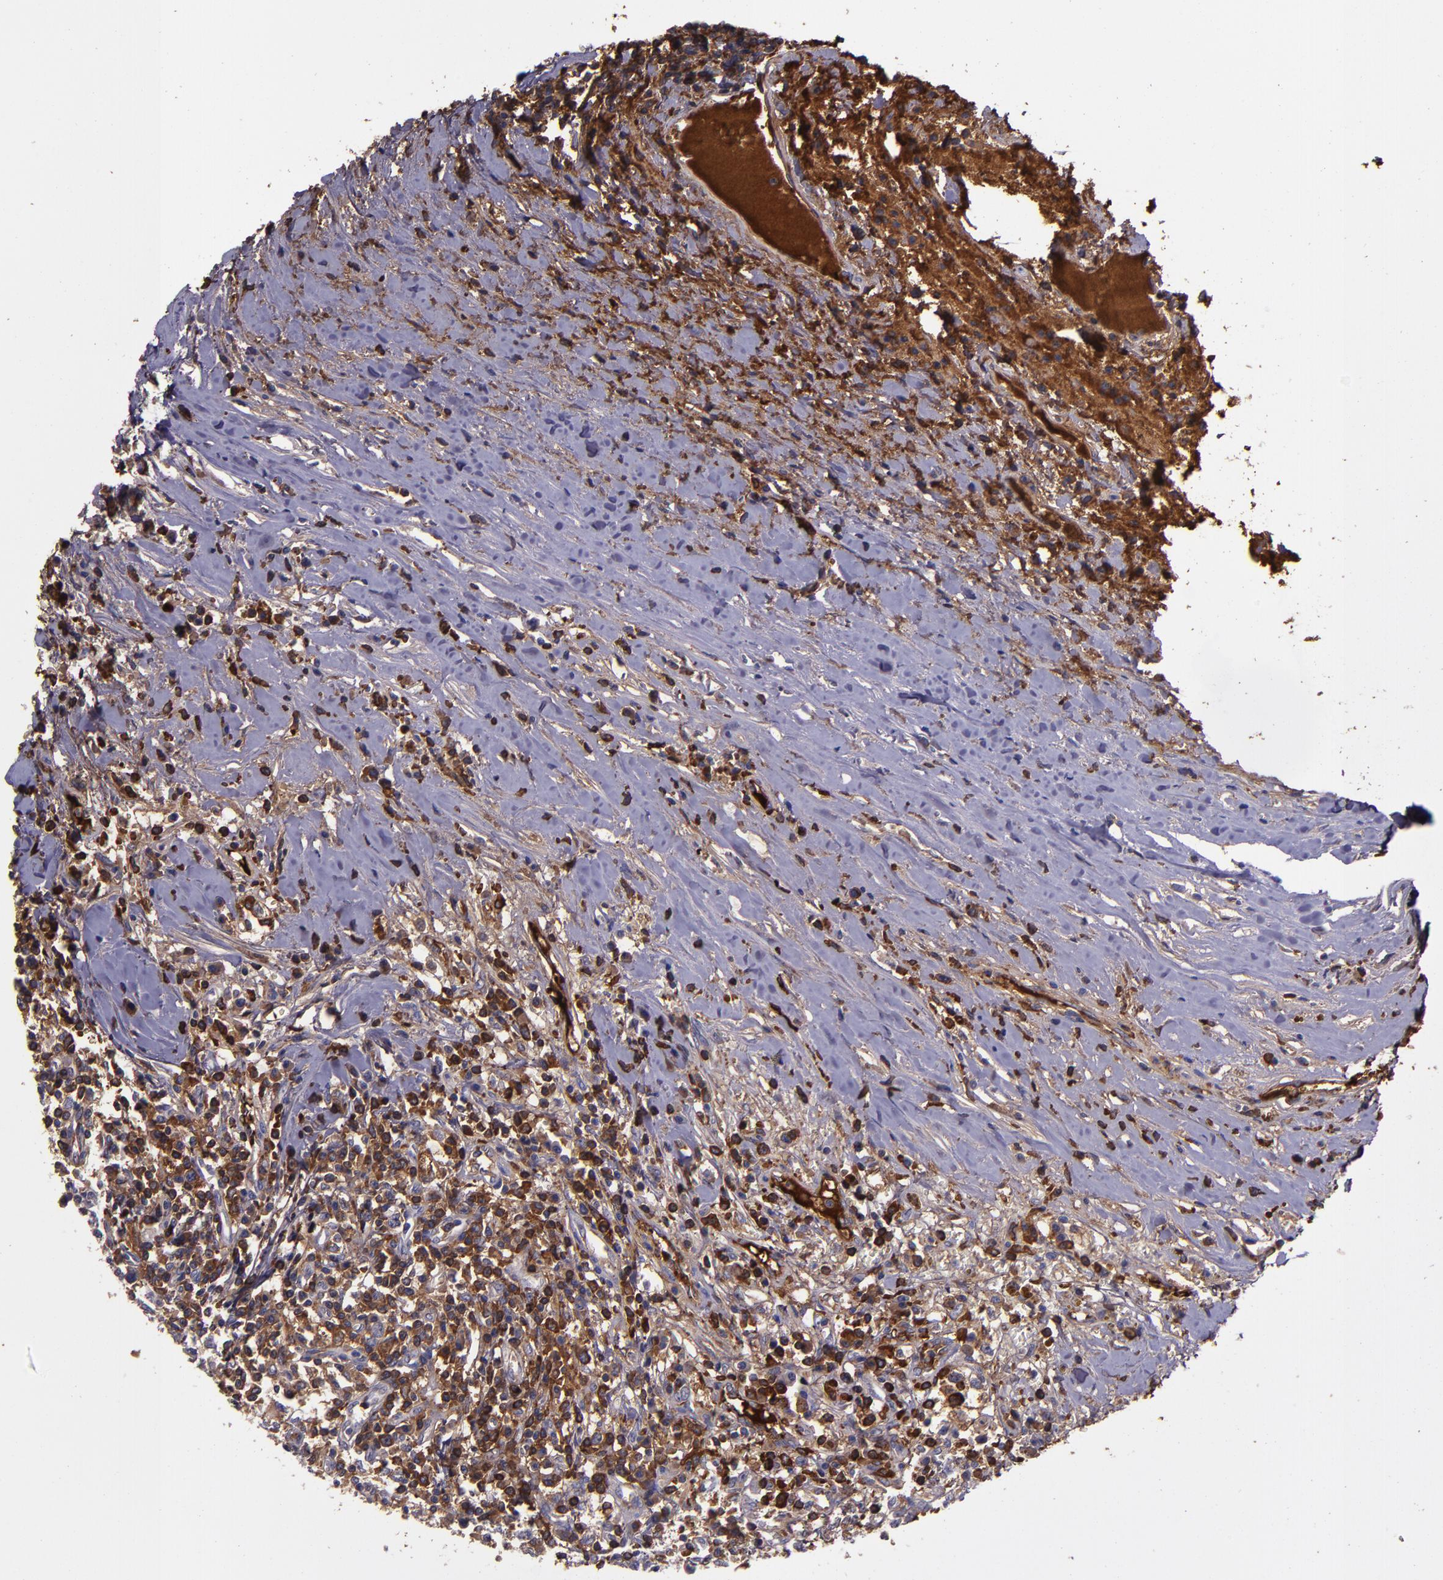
{"staining": {"intensity": "moderate", "quantity": "25%-75%", "location": "cytoplasmic/membranous"}, "tissue": "renal cancer", "cell_type": "Tumor cells", "image_type": "cancer", "snomed": [{"axis": "morphology", "description": "Adenocarcinoma, NOS"}, {"axis": "topography", "description": "Kidney"}], "caption": "A high-resolution micrograph shows immunohistochemistry staining of renal adenocarcinoma, which shows moderate cytoplasmic/membranous expression in about 25%-75% of tumor cells. (DAB = brown stain, brightfield microscopy at high magnification).", "gene": "A2M", "patient": {"sex": "male", "age": 82}}